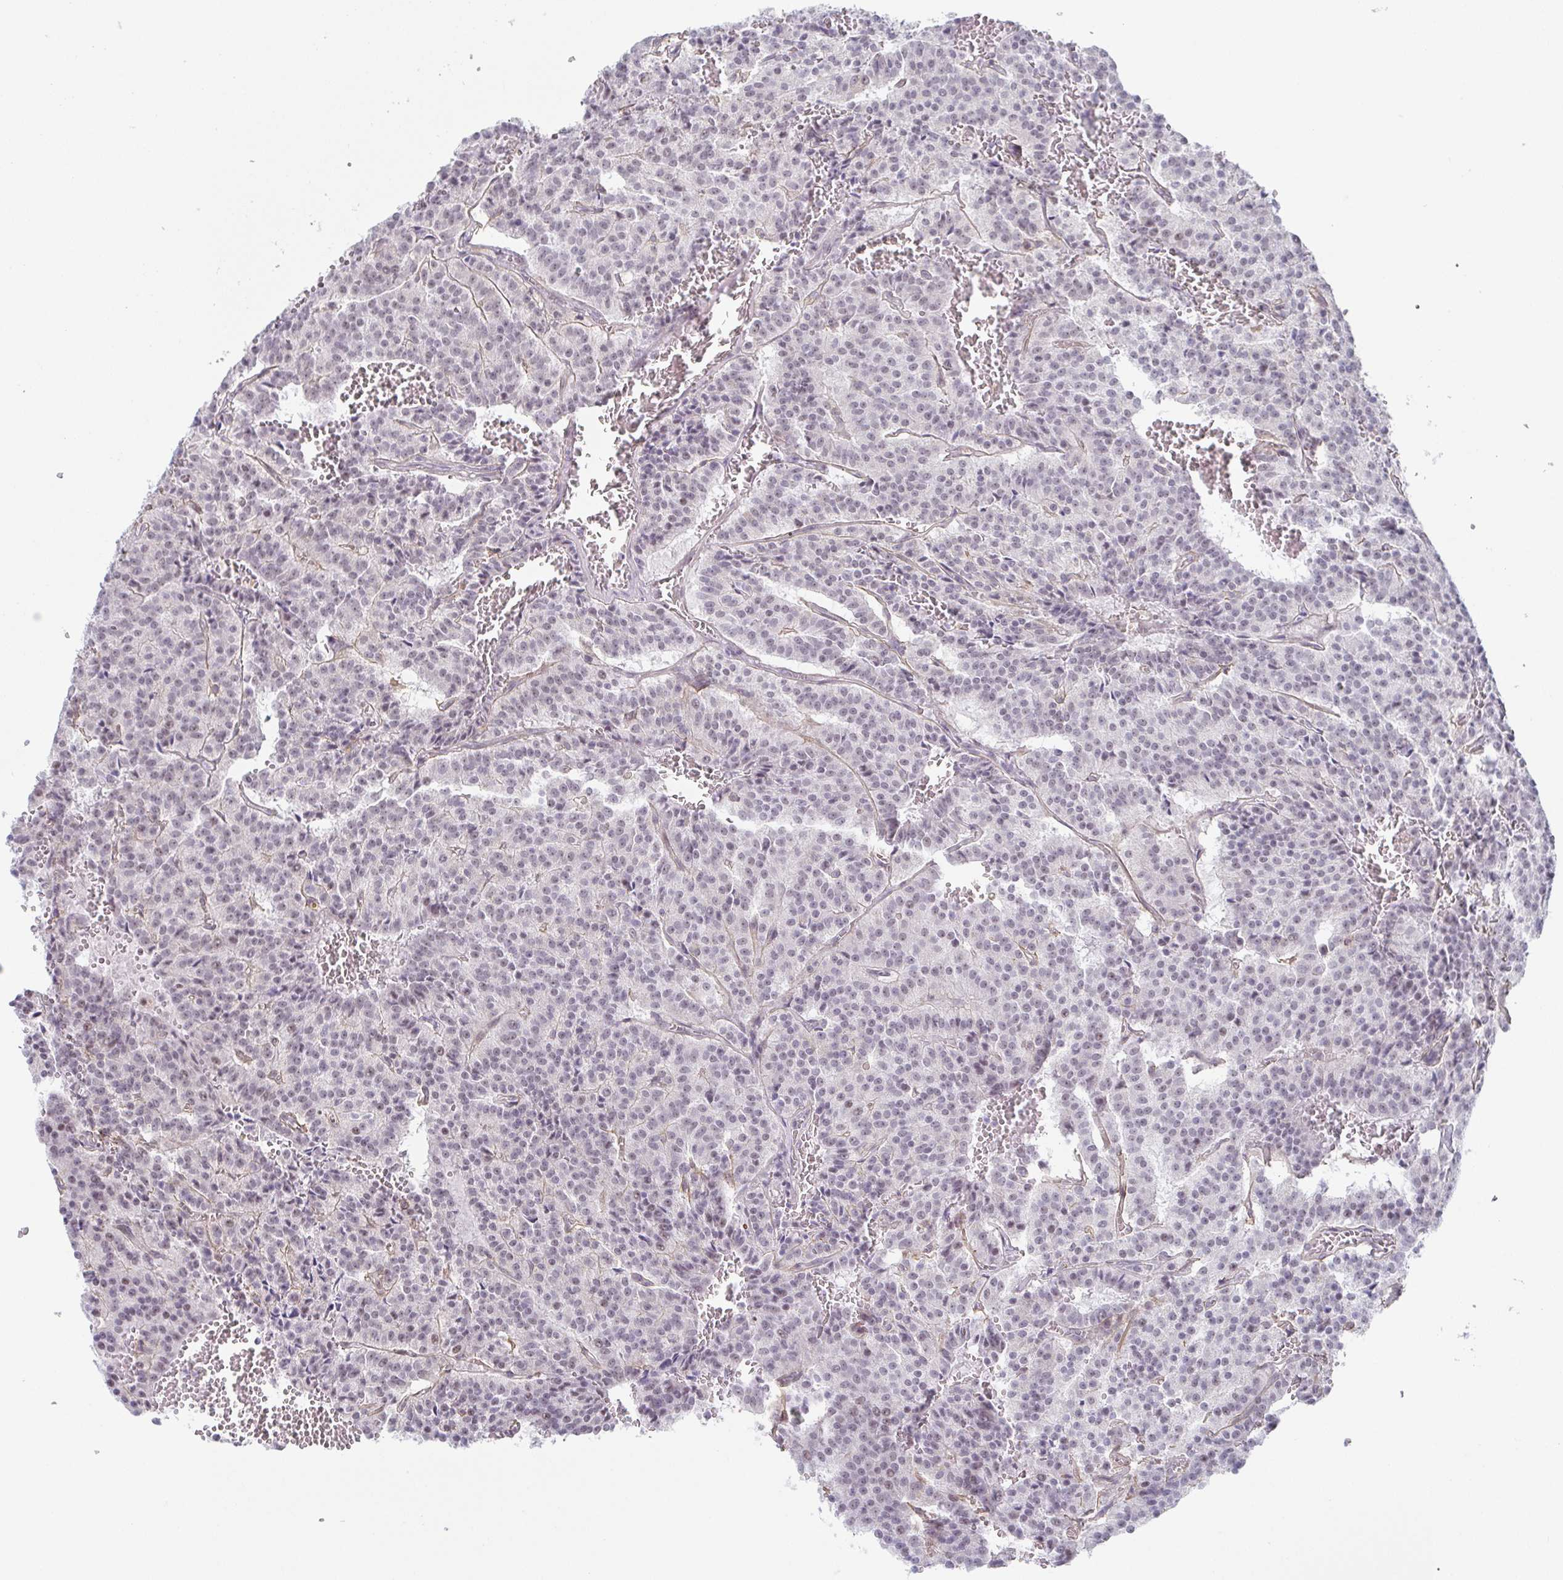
{"staining": {"intensity": "negative", "quantity": "none", "location": "none"}, "tissue": "carcinoid", "cell_type": "Tumor cells", "image_type": "cancer", "snomed": [{"axis": "morphology", "description": "Carcinoid, malignant, NOS"}, {"axis": "topography", "description": "Lung"}], "caption": "Immunohistochemistry photomicrograph of neoplastic tissue: malignant carcinoid stained with DAB displays no significant protein staining in tumor cells. (DAB (3,3'-diaminobenzidine) immunohistochemistry (IHC) with hematoxylin counter stain).", "gene": "EXOSC7", "patient": {"sex": "male", "age": 70}}